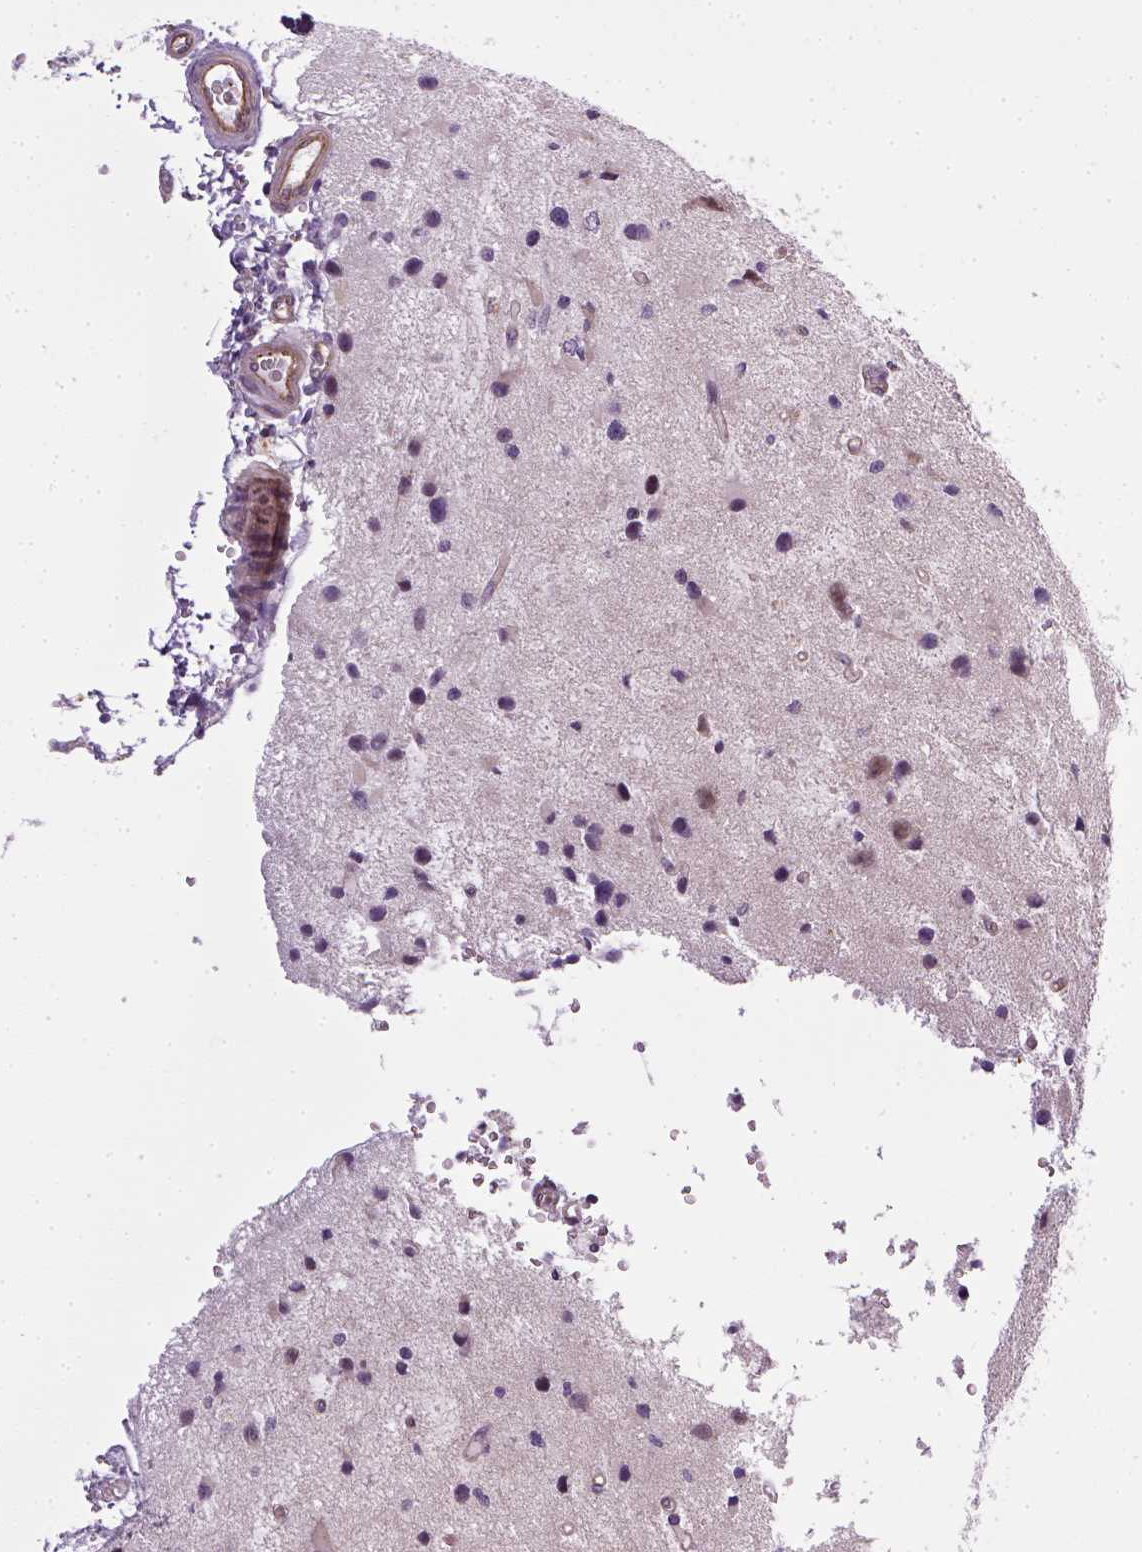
{"staining": {"intensity": "negative", "quantity": "none", "location": "none"}, "tissue": "glioma", "cell_type": "Tumor cells", "image_type": "cancer", "snomed": [{"axis": "morphology", "description": "Glioma, malignant, Low grade"}, {"axis": "topography", "description": "Brain"}], "caption": "Tumor cells are negative for brown protein staining in glioma.", "gene": "TPRG1", "patient": {"sex": "female", "age": 32}}